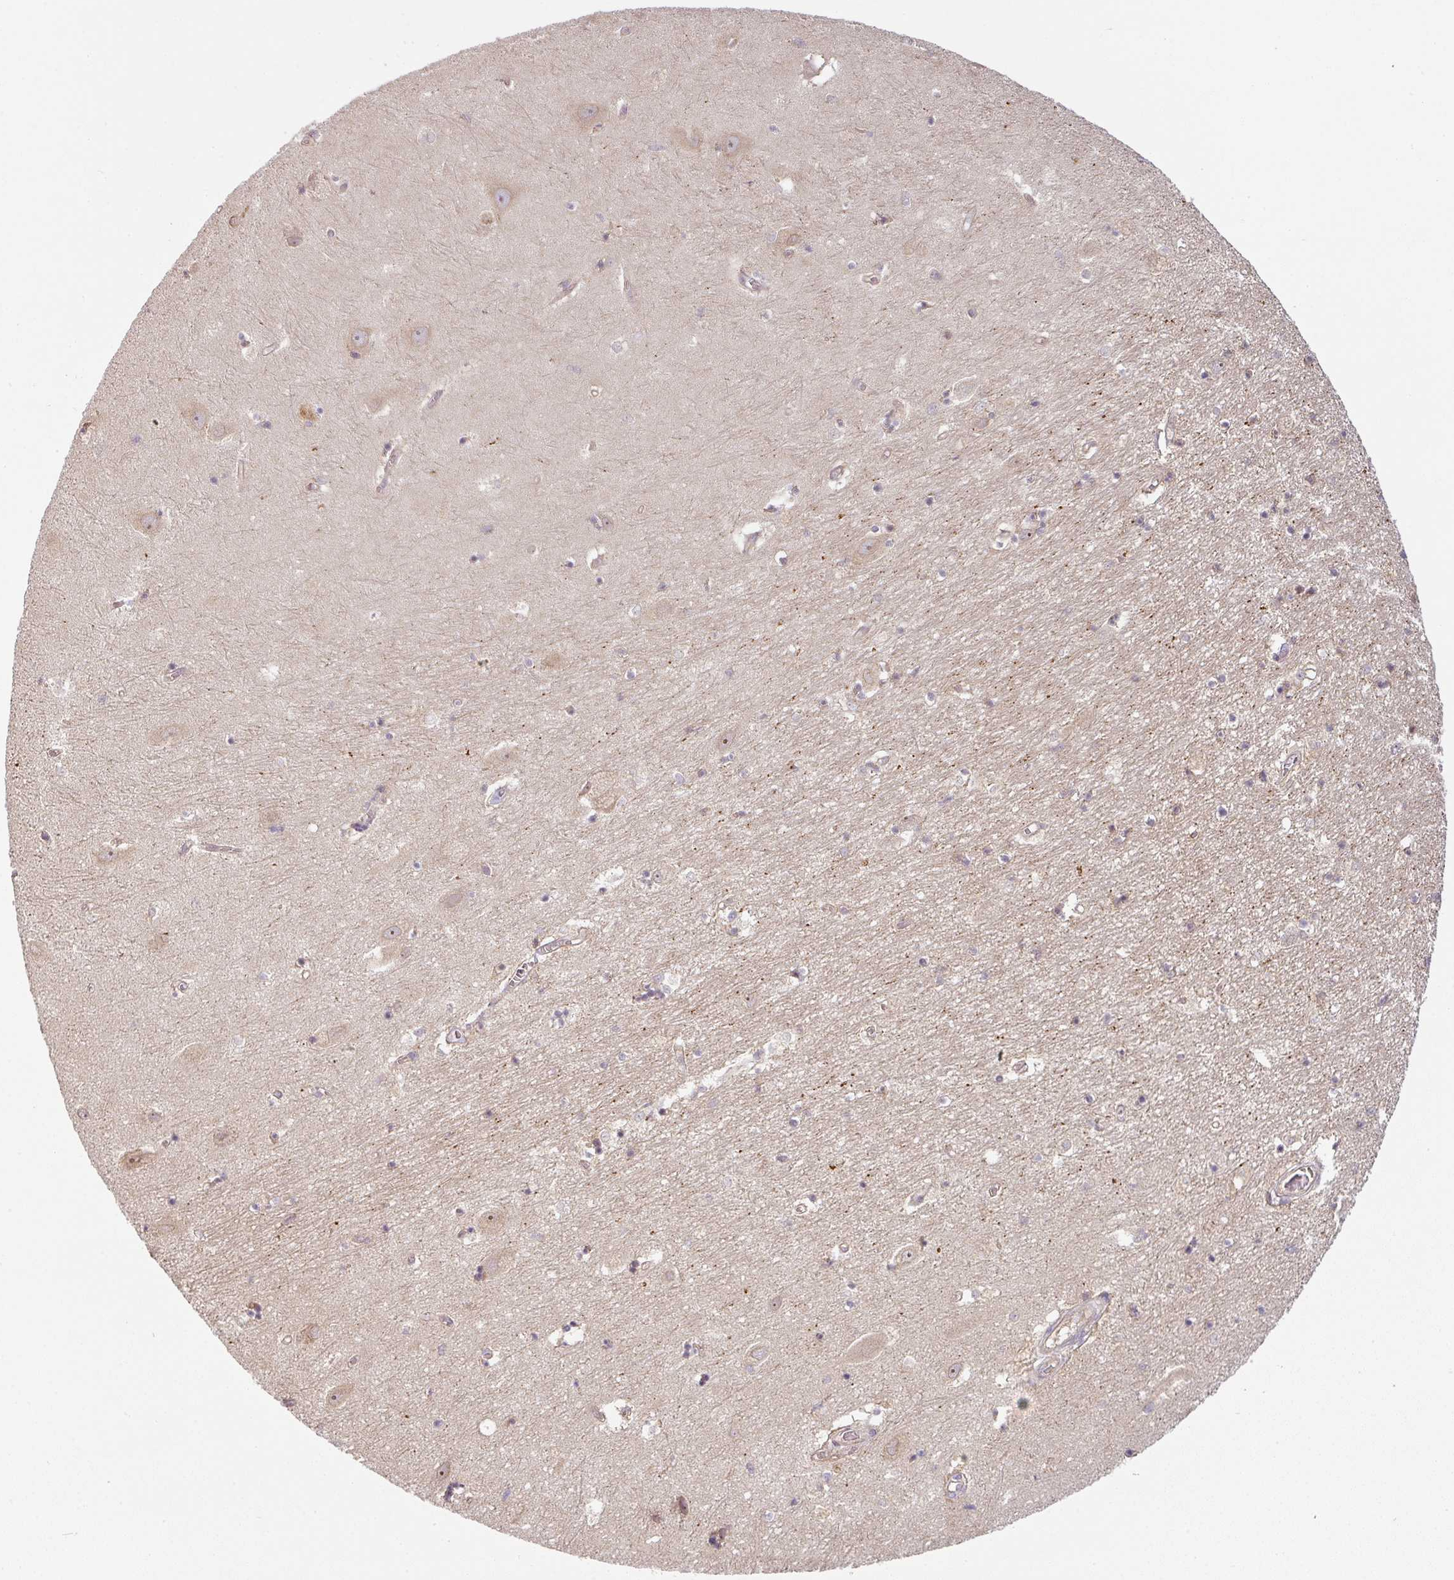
{"staining": {"intensity": "weak", "quantity": "25%-75%", "location": "cytoplasmic/membranous"}, "tissue": "hippocampus", "cell_type": "Glial cells", "image_type": "normal", "snomed": [{"axis": "morphology", "description": "Normal tissue, NOS"}, {"axis": "topography", "description": "Hippocampus"}], "caption": "Immunohistochemistry (DAB (3,3'-diaminobenzidine)) staining of normal hippocampus shows weak cytoplasmic/membranous protein staining in about 25%-75% of glial cells. (brown staining indicates protein expression, while blue staining denotes nuclei).", "gene": "RNF31", "patient": {"sex": "female", "age": 64}}